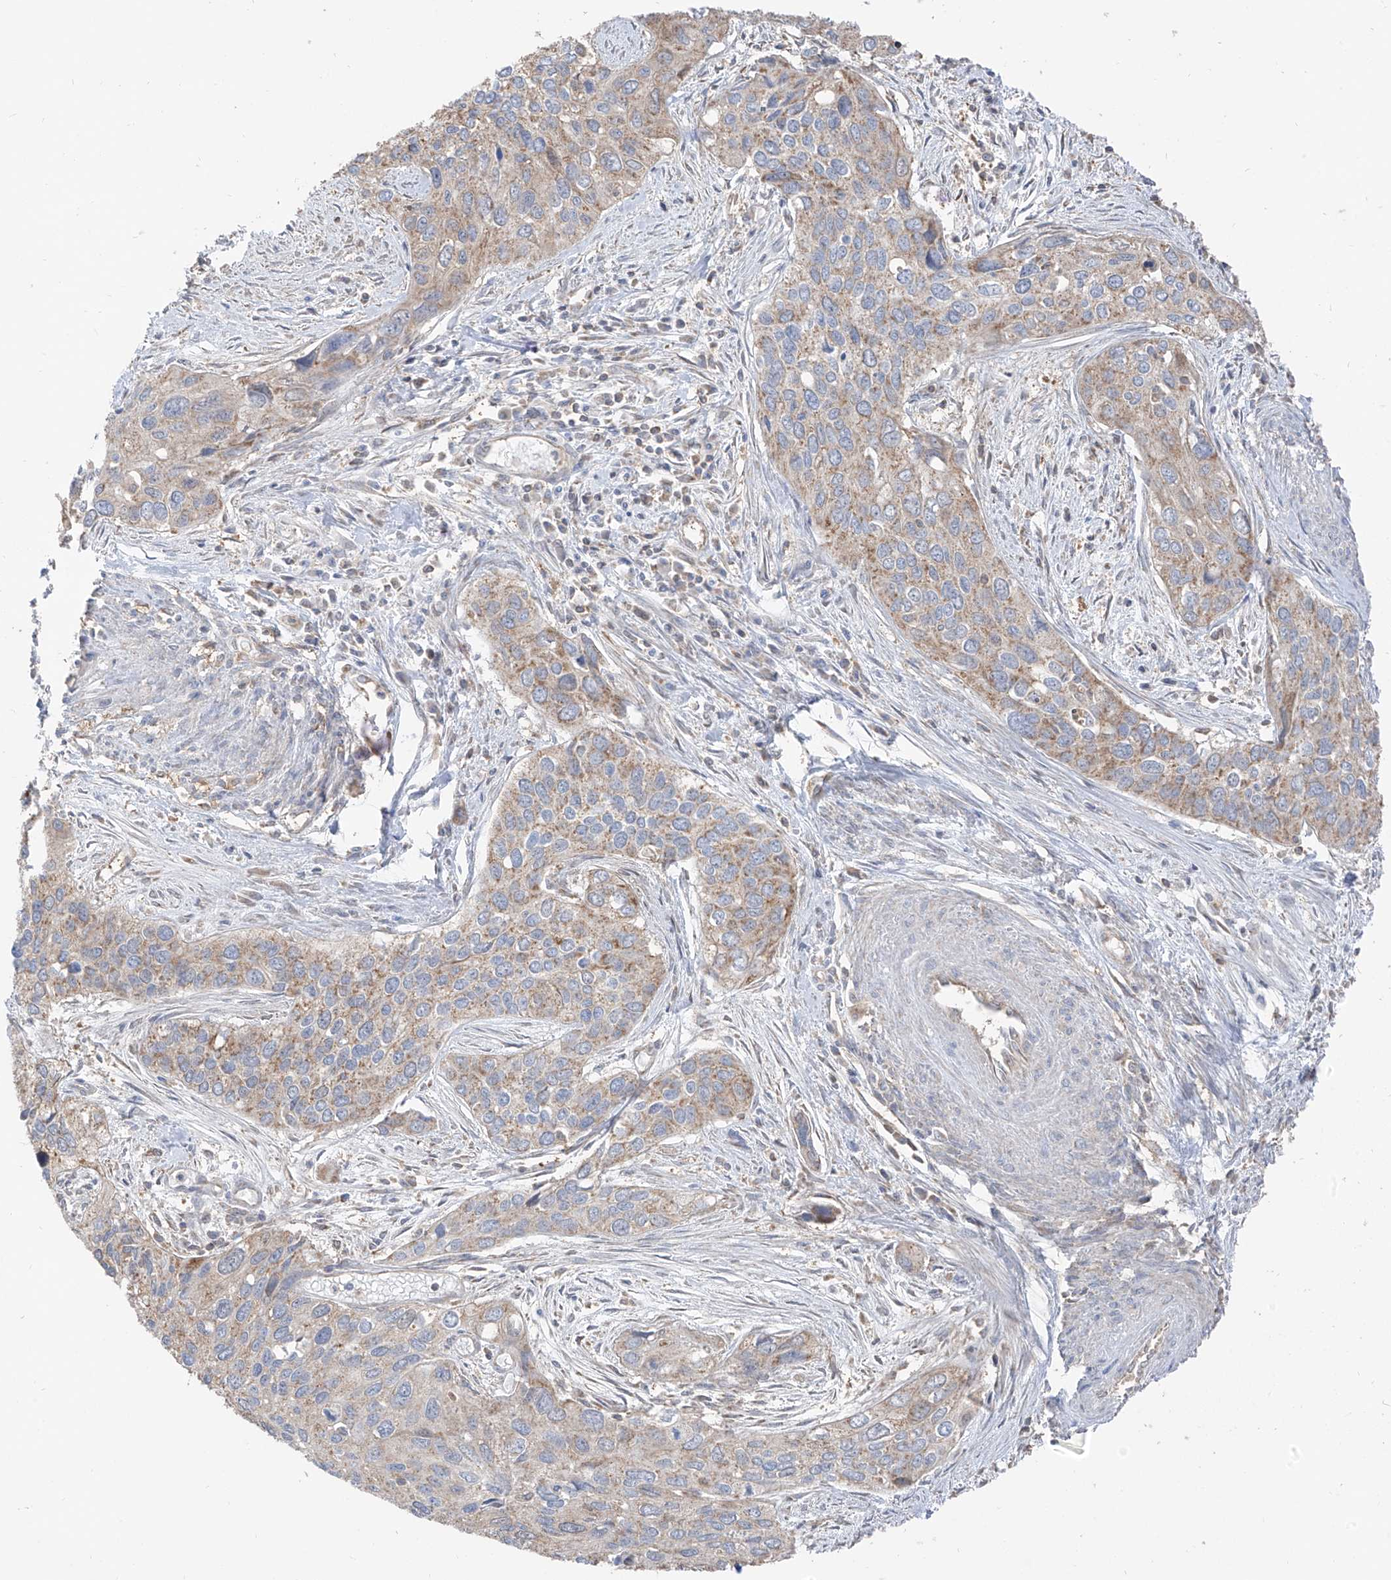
{"staining": {"intensity": "moderate", "quantity": "25%-75%", "location": "cytoplasmic/membranous"}, "tissue": "cervical cancer", "cell_type": "Tumor cells", "image_type": "cancer", "snomed": [{"axis": "morphology", "description": "Squamous cell carcinoma, NOS"}, {"axis": "topography", "description": "Cervix"}], "caption": "Immunohistochemistry staining of cervical squamous cell carcinoma, which reveals medium levels of moderate cytoplasmic/membranous positivity in approximately 25%-75% of tumor cells indicating moderate cytoplasmic/membranous protein positivity. The staining was performed using DAB (3,3'-diaminobenzidine) (brown) for protein detection and nuclei were counterstained in hematoxylin (blue).", "gene": "ETHE1", "patient": {"sex": "female", "age": 55}}